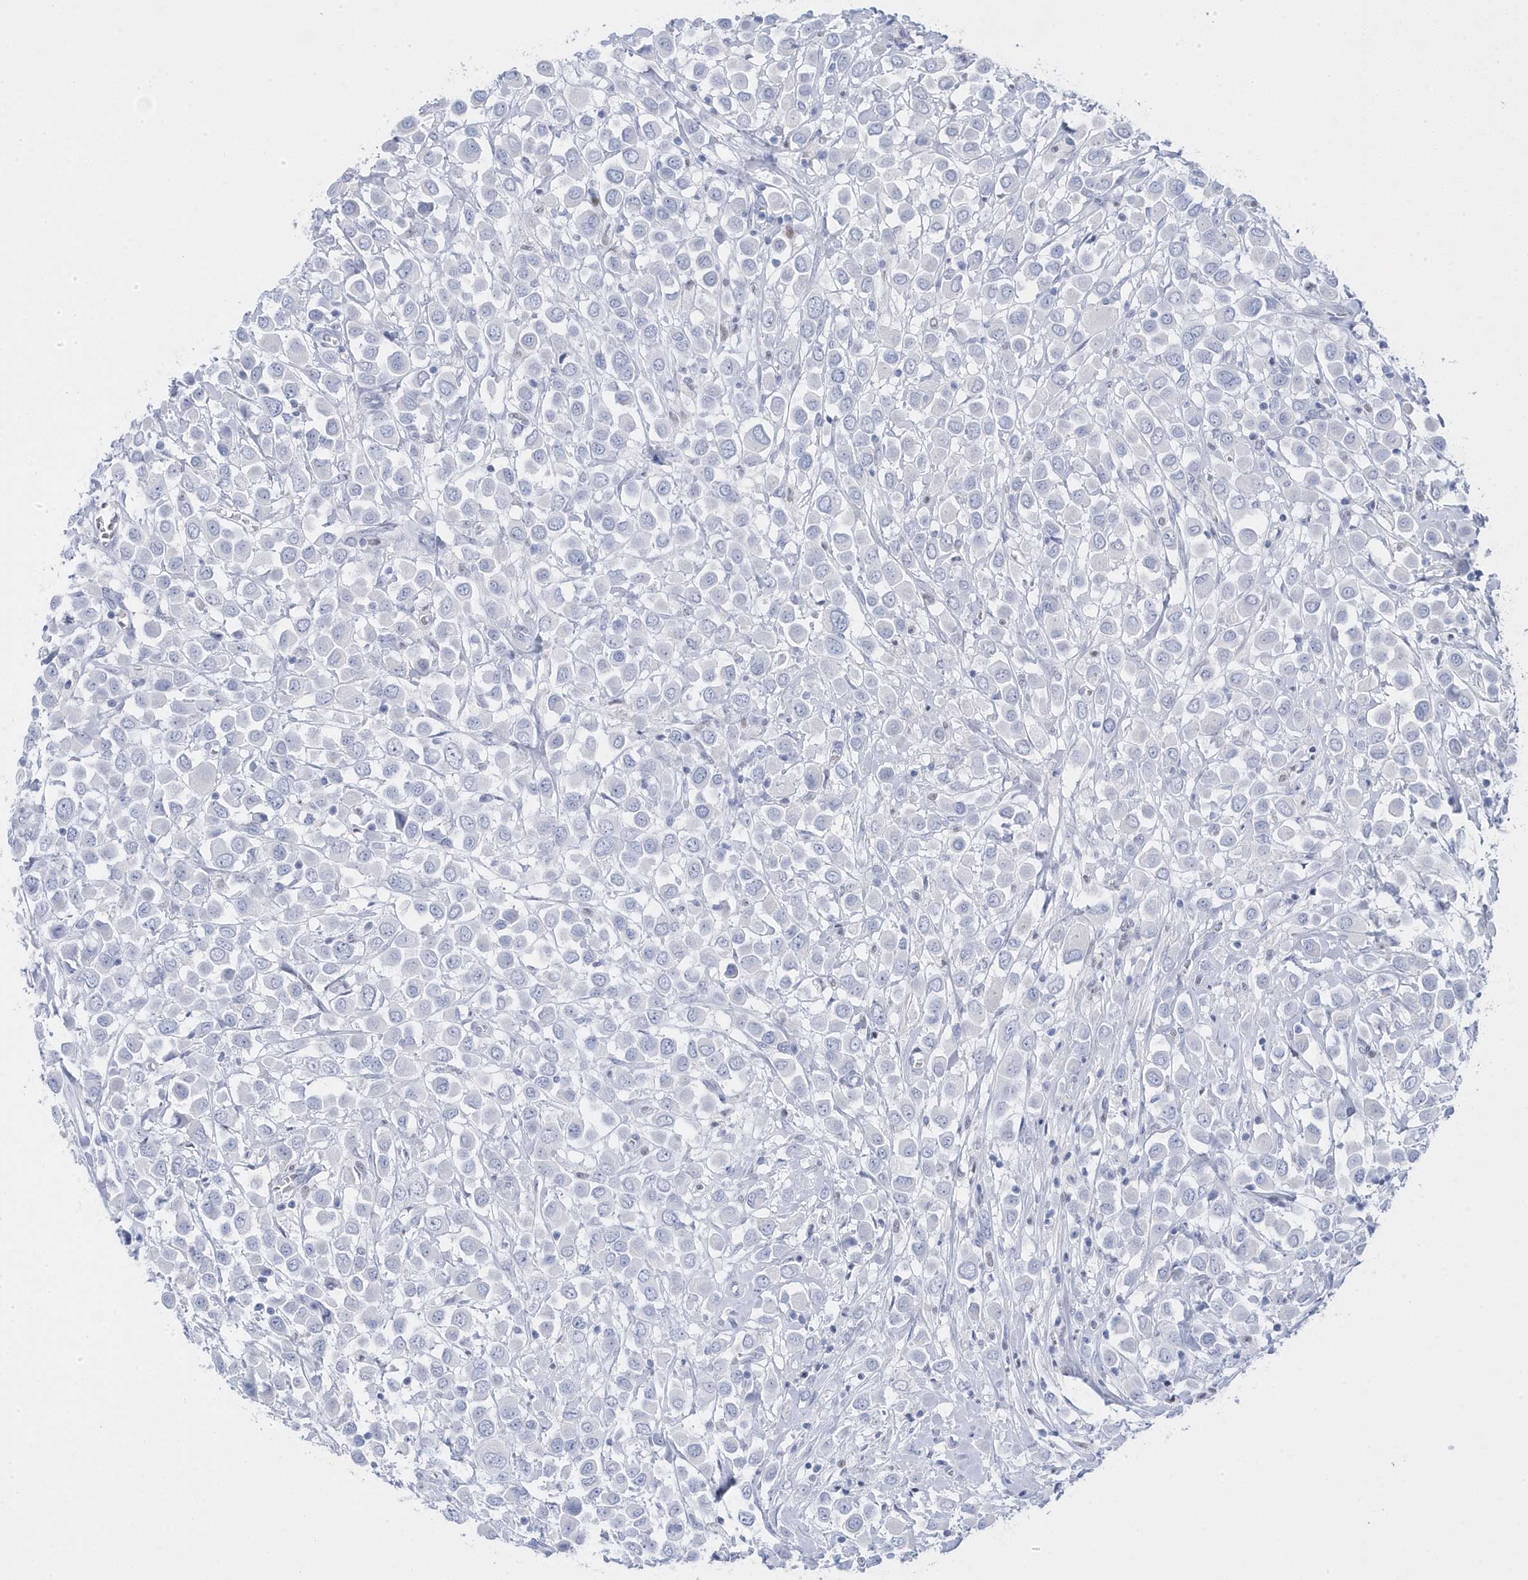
{"staining": {"intensity": "negative", "quantity": "none", "location": "none"}, "tissue": "breast cancer", "cell_type": "Tumor cells", "image_type": "cancer", "snomed": [{"axis": "morphology", "description": "Duct carcinoma"}, {"axis": "topography", "description": "Breast"}], "caption": "An immunohistochemistry (IHC) histopathology image of infiltrating ductal carcinoma (breast) is shown. There is no staining in tumor cells of infiltrating ductal carcinoma (breast).", "gene": "GTPBP6", "patient": {"sex": "female", "age": 61}}